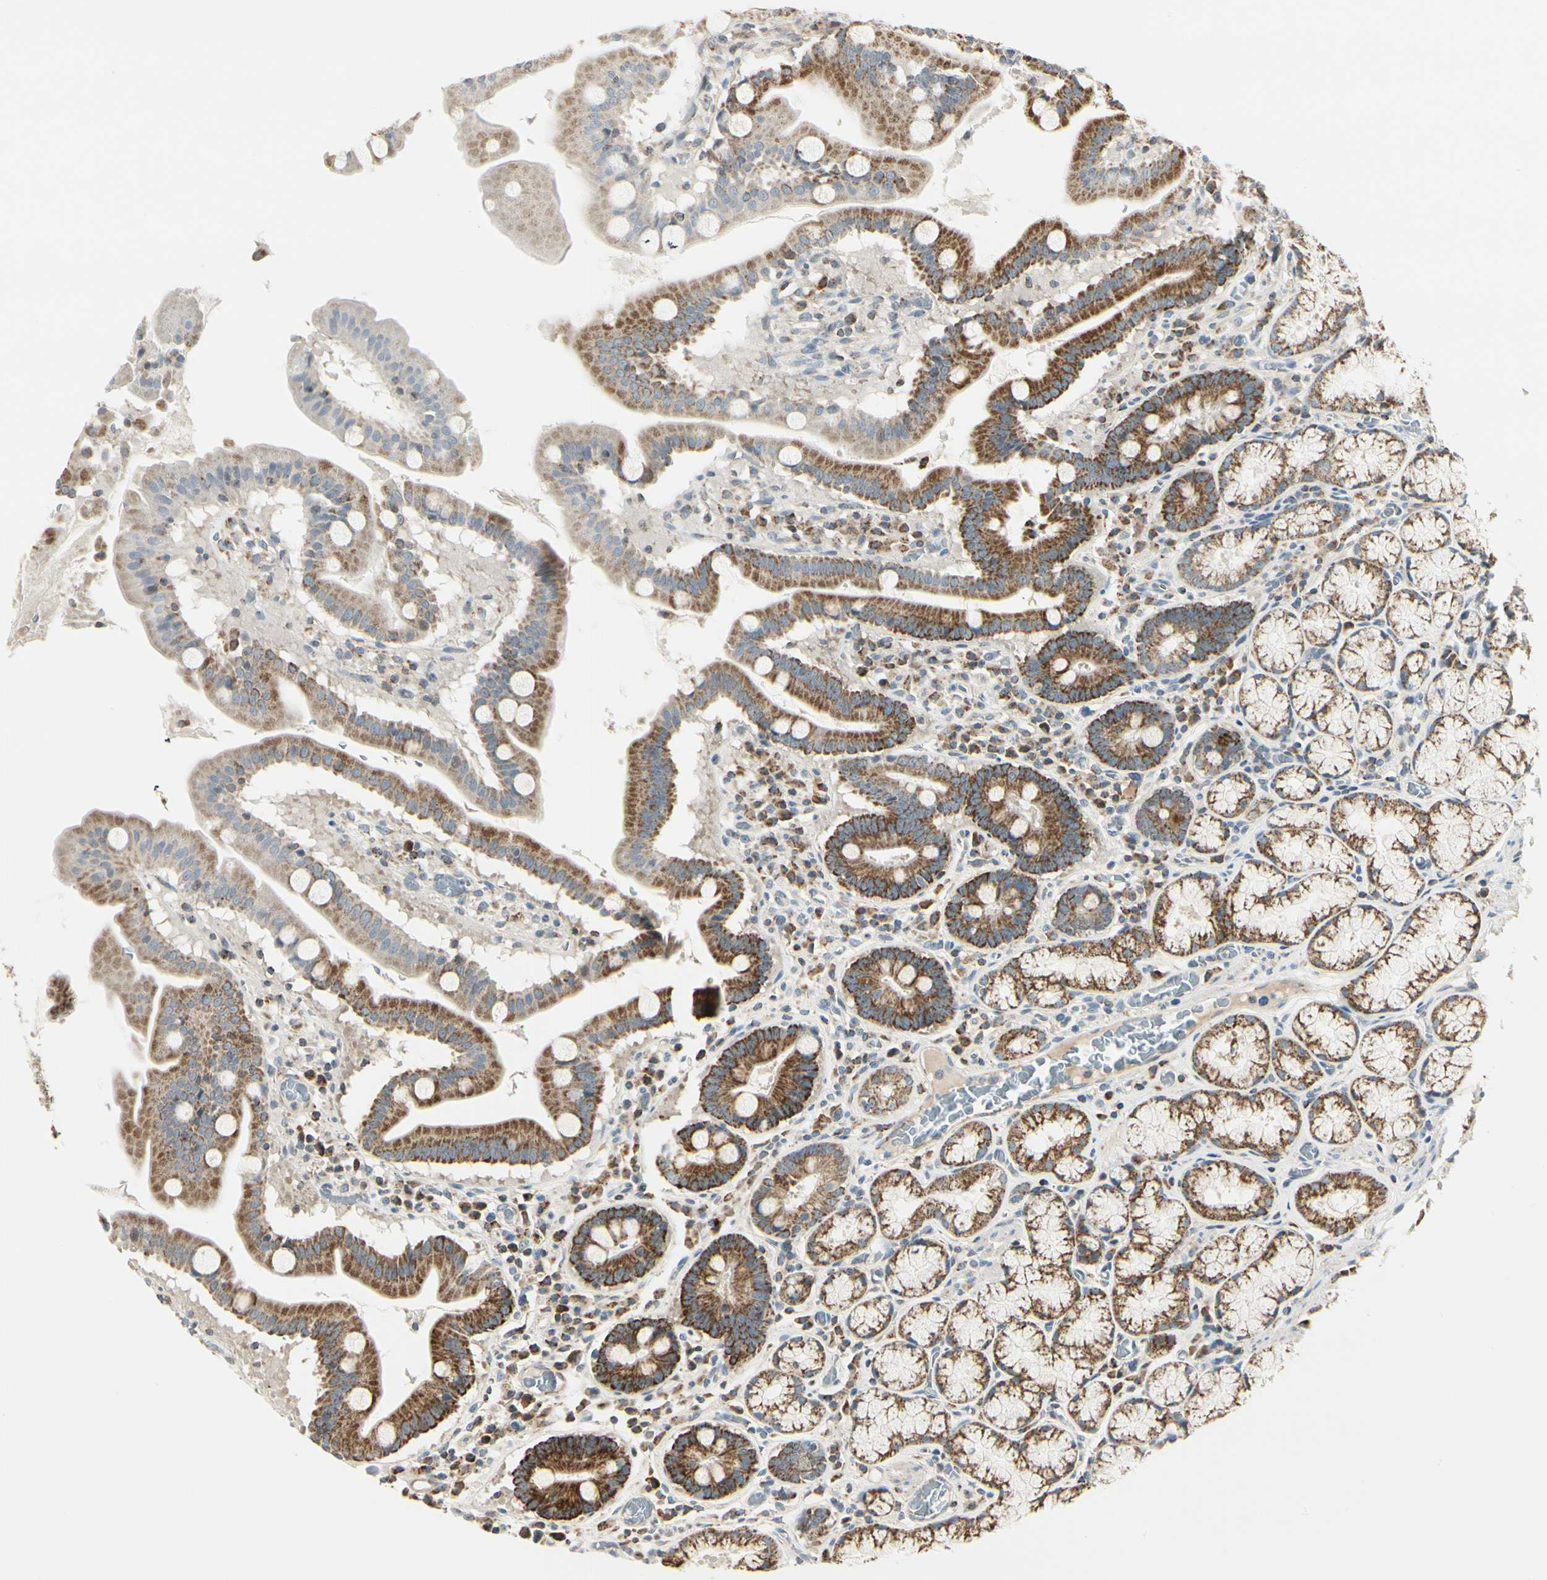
{"staining": {"intensity": "strong", "quantity": ">75%", "location": "cytoplasmic/membranous"}, "tissue": "stomach", "cell_type": "Glandular cells", "image_type": "normal", "snomed": [{"axis": "morphology", "description": "Normal tissue, NOS"}, {"axis": "topography", "description": "Stomach, lower"}], "caption": "Immunohistochemistry of benign stomach reveals high levels of strong cytoplasmic/membranous positivity in about >75% of glandular cells. Nuclei are stained in blue.", "gene": "ANKS6", "patient": {"sex": "male", "age": 56}}